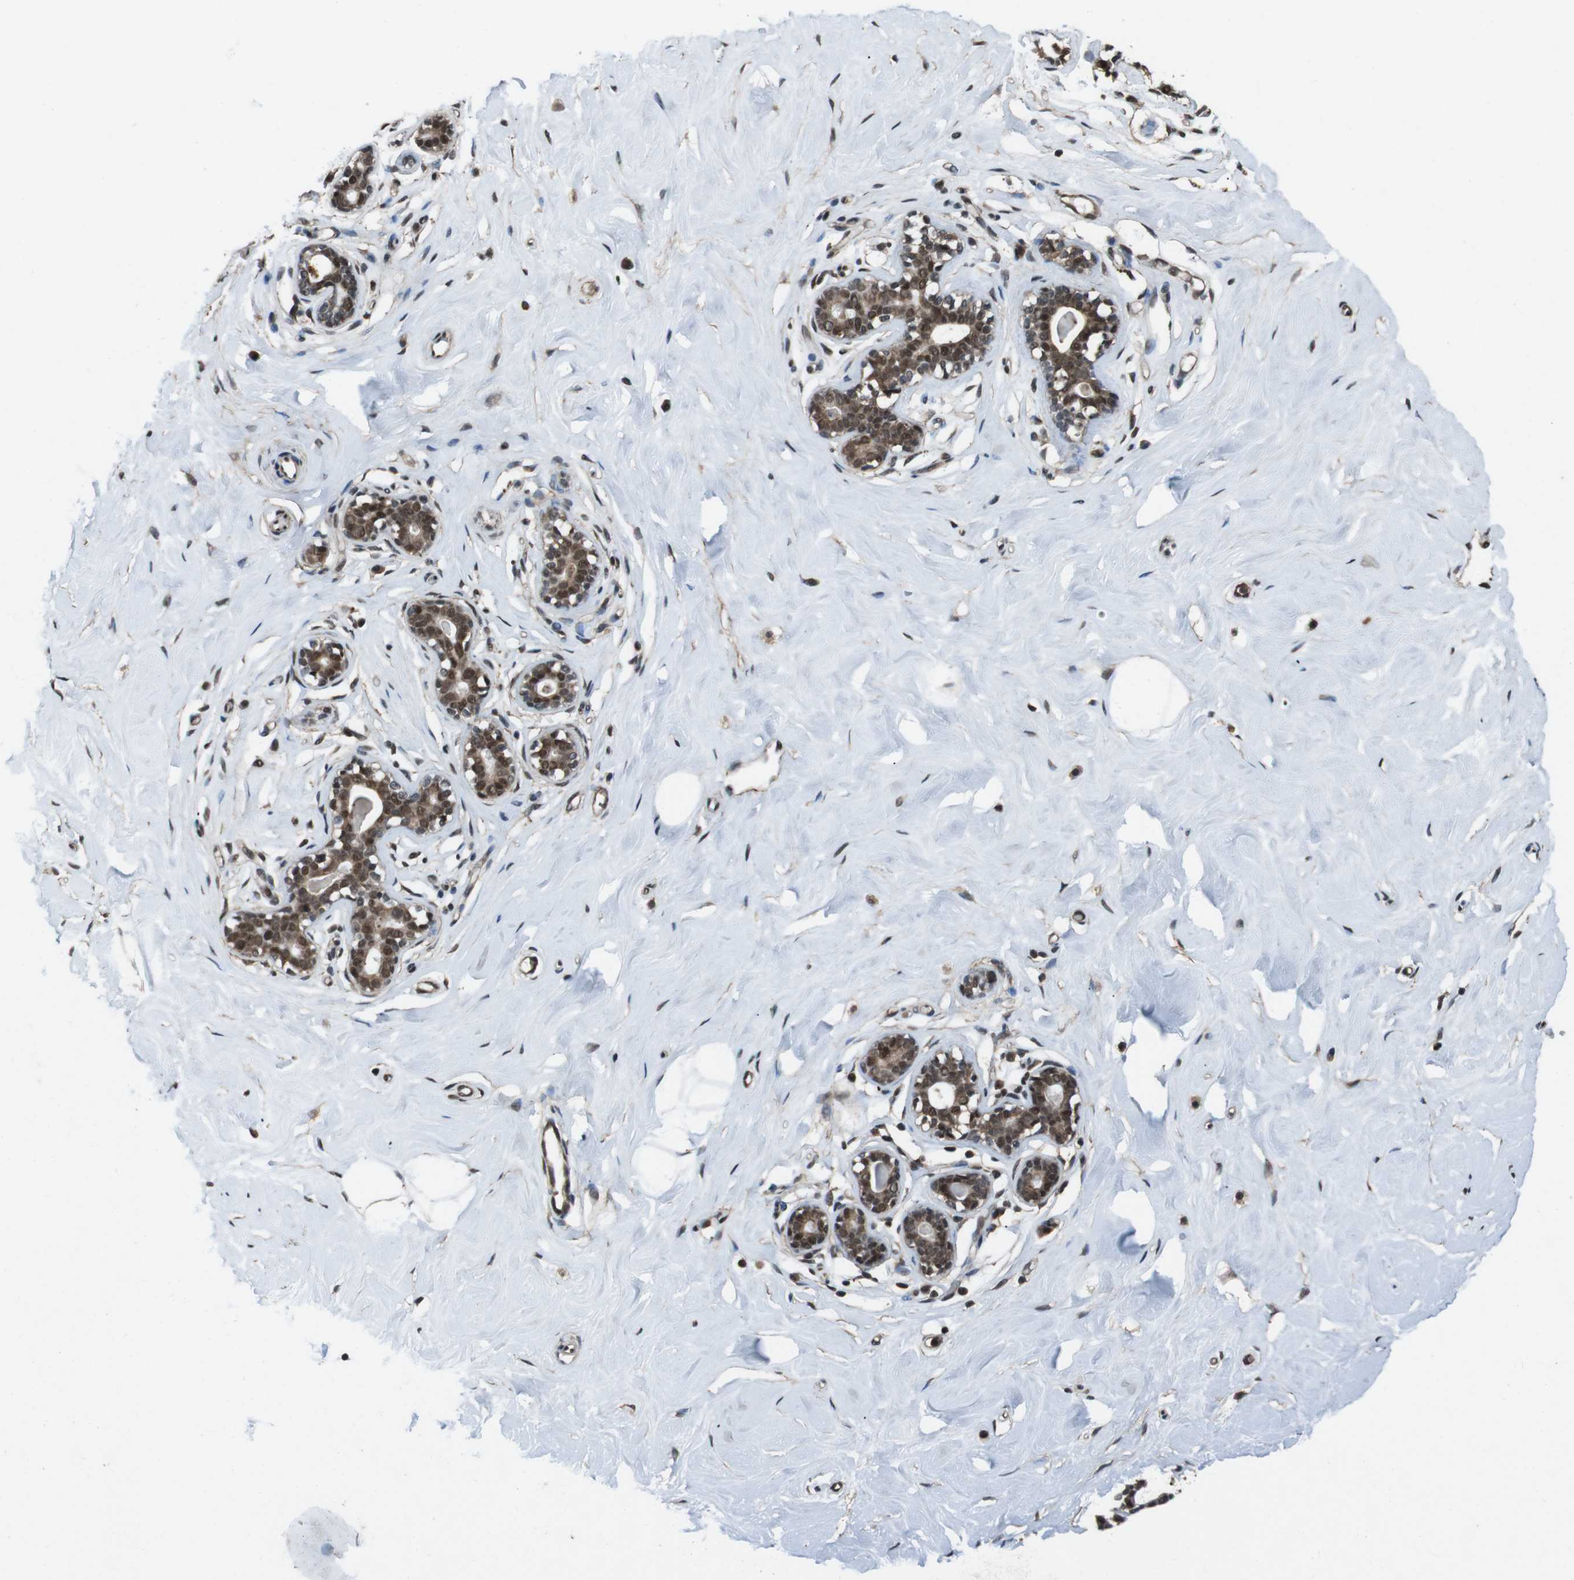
{"staining": {"intensity": "moderate", "quantity": ">75%", "location": "nuclear"}, "tissue": "breast", "cell_type": "Adipocytes", "image_type": "normal", "snomed": [{"axis": "morphology", "description": "Normal tissue, NOS"}, {"axis": "topography", "description": "Breast"}], "caption": "Adipocytes display medium levels of moderate nuclear positivity in approximately >75% of cells in benign breast.", "gene": "NR4A2", "patient": {"sex": "female", "age": 23}}